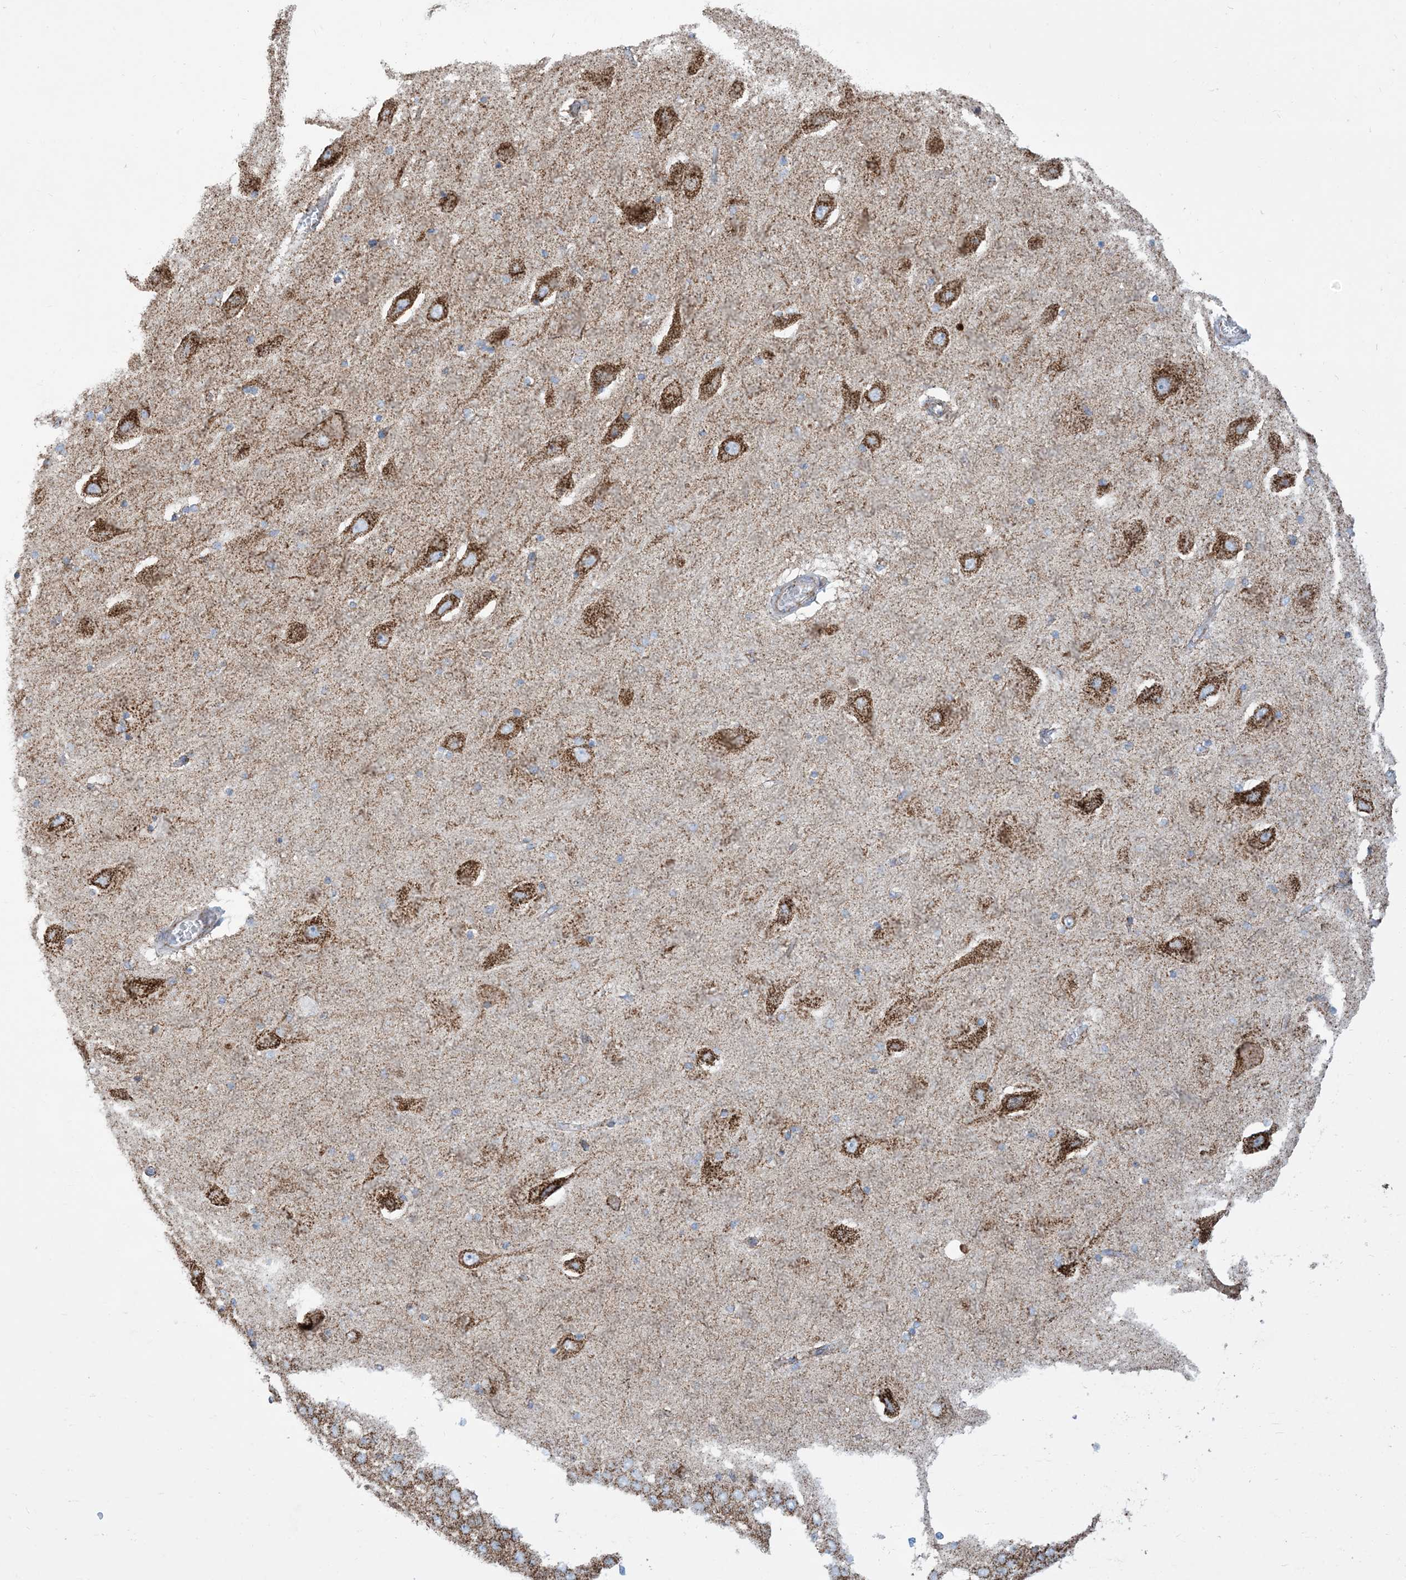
{"staining": {"intensity": "moderate", "quantity": "<25%", "location": "cytoplasmic/membranous"}, "tissue": "hippocampus", "cell_type": "Glial cells", "image_type": "normal", "snomed": [{"axis": "morphology", "description": "Normal tissue, NOS"}, {"axis": "topography", "description": "Hippocampus"}], "caption": "Immunohistochemical staining of unremarkable human hippocampus shows <25% levels of moderate cytoplasmic/membranous protein positivity in about <25% of glial cells. (DAB (3,3'-diaminobenzidine) IHC with brightfield microscopy, high magnification).", "gene": "SAMM50", "patient": {"sex": "female", "age": 54}}